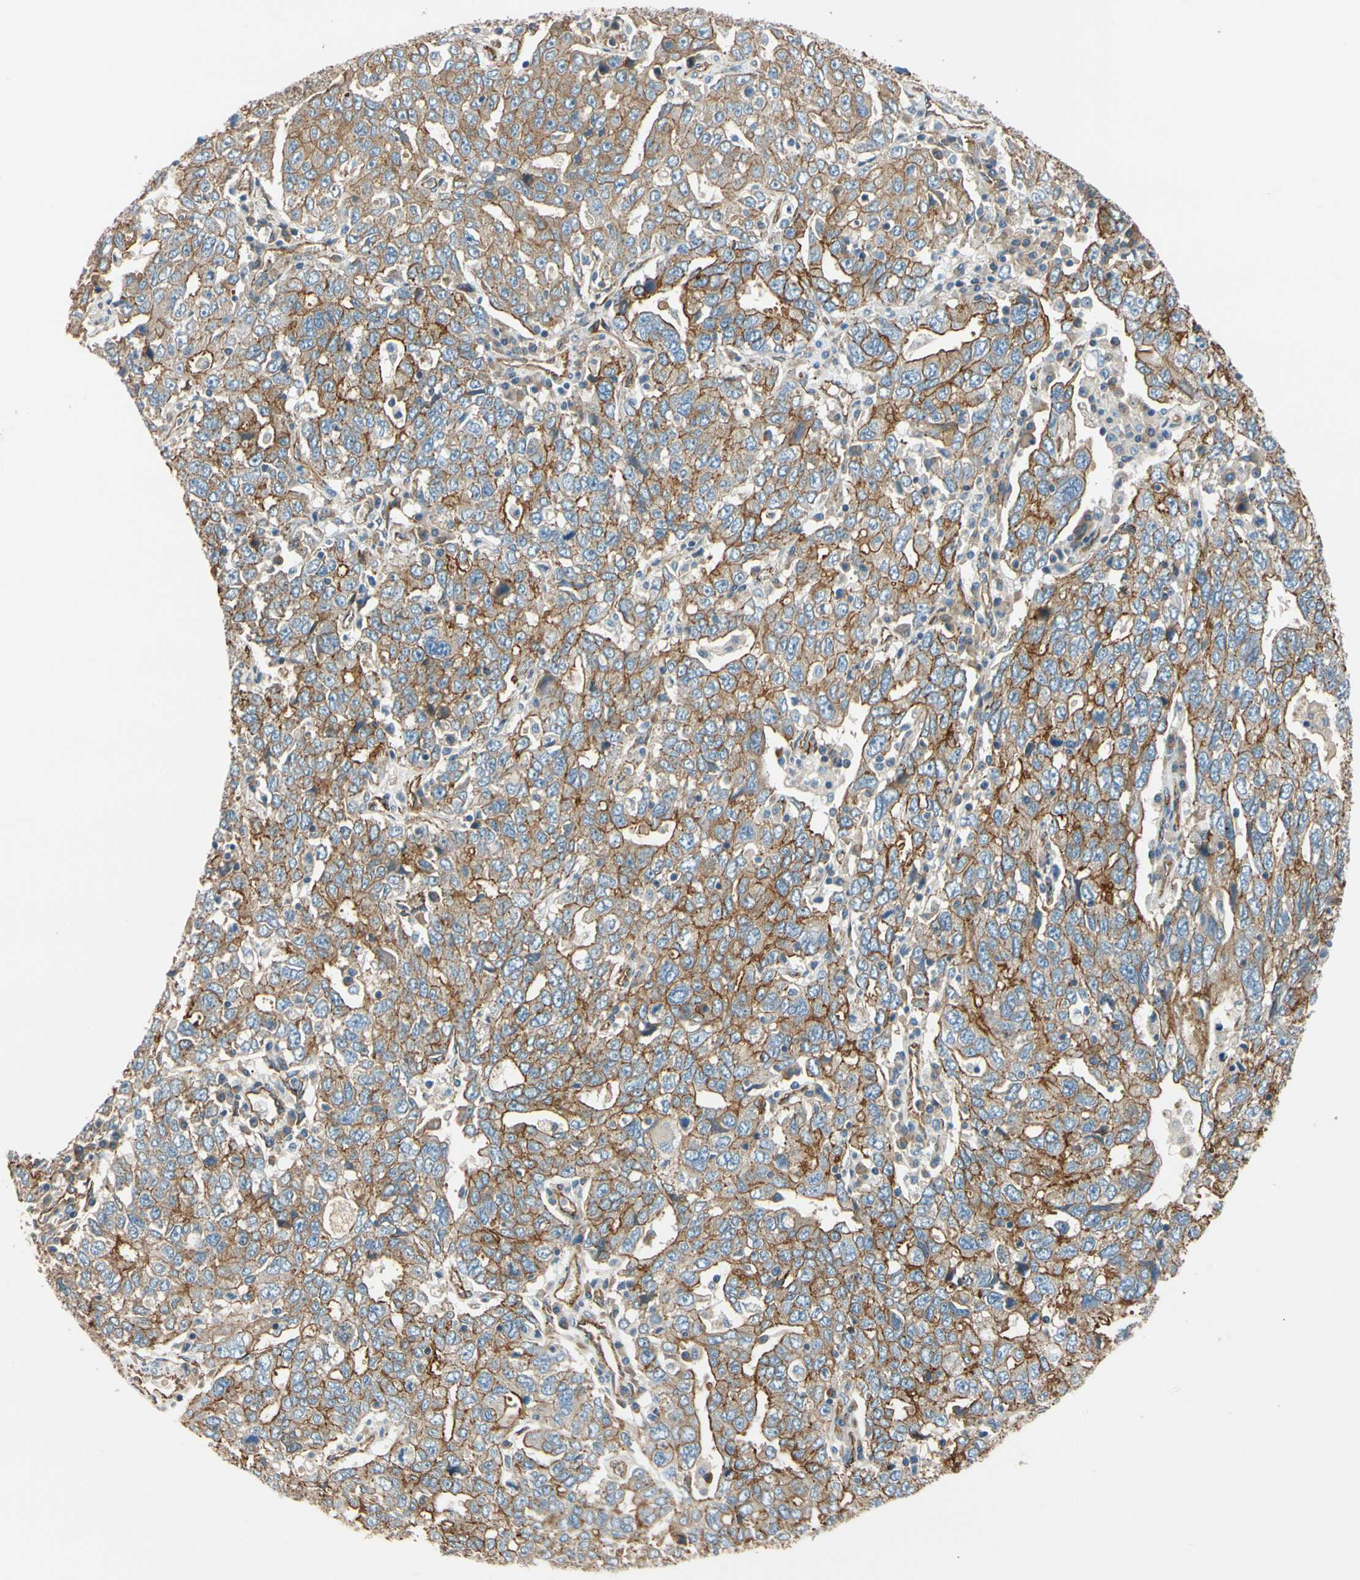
{"staining": {"intensity": "moderate", "quantity": ">75%", "location": "cytoplasmic/membranous"}, "tissue": "ovarian cancer", "cell_type": "Tumor cells", "image_type": "cancer", "snomed": [{"axis": "morphology", "description": "Carcinoma, endometroid"}, {"axis": "topography", "description": "Ovary"}], "caption": "Immunohistochemical staining of ovarian cancer (endometroid carcinoma) displays medium levels of moderate cytoplasmic/membranous protein staining in about >75% of tumor cells.", "gene": "SPTAN1", "patient": {"sex": "female", "age": 62}}